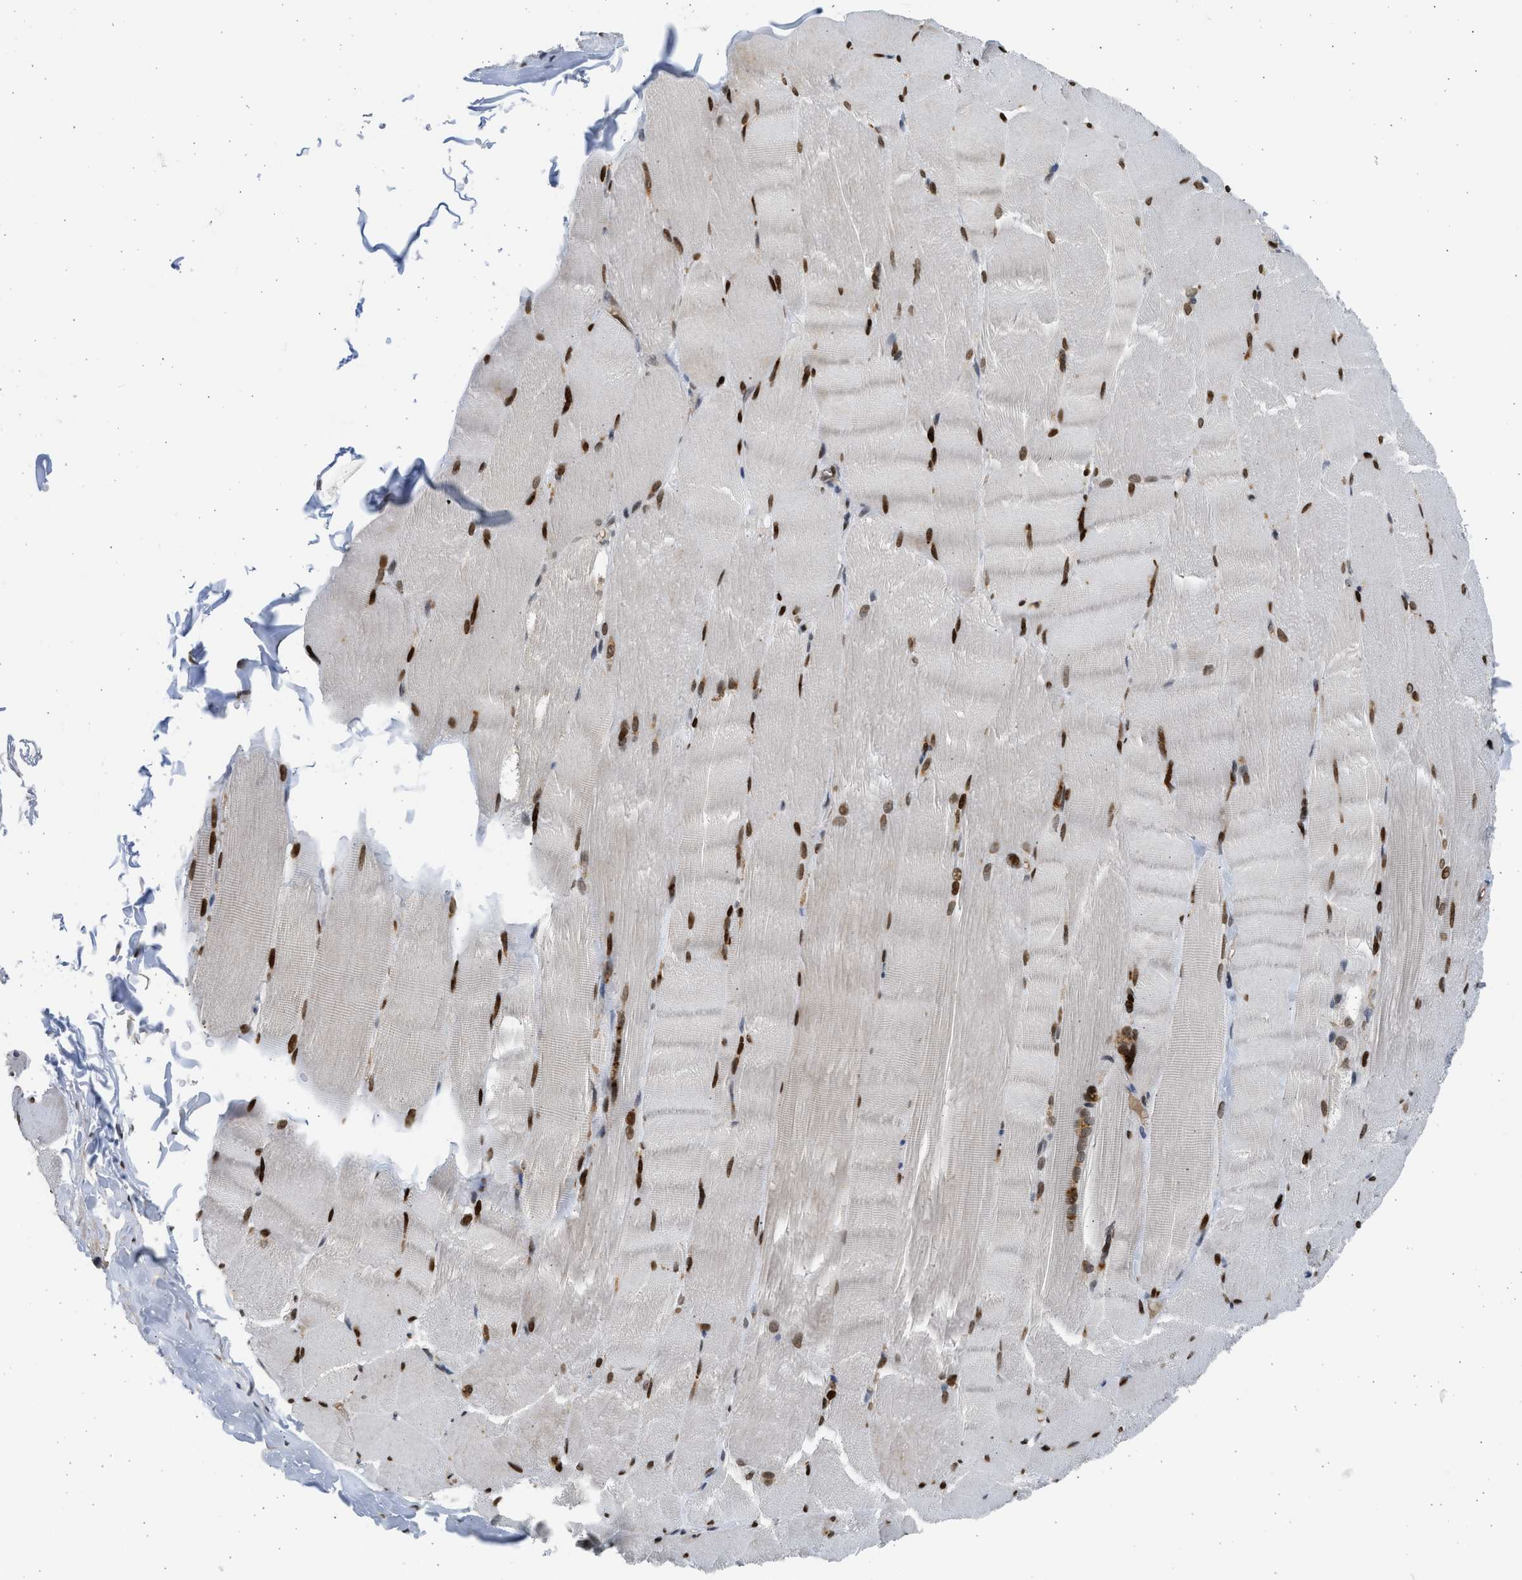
{"staining": {"intensity": "moderate", "quantity": ">75%", "location": "nuclear"}, "tissue": "skeletal muscle", "cell_type": "Myocytes", "image_type": "normal", "snomed": [{"axis": "morphology", "description": "Normal tissue, NOS"}, {"axis": "topography", "description": "Skin"}, {"axis": "topography", "description": "Skeletal muscle"}], "caption": "A micrograph showing moderate nuclear positivity in approximately >75% of myocytes in benign skeletal muscle, as visualized by brown immunohistochemical staining.", "gene": "HMGN3", "patient": {"sex": "male", "age": 83}}